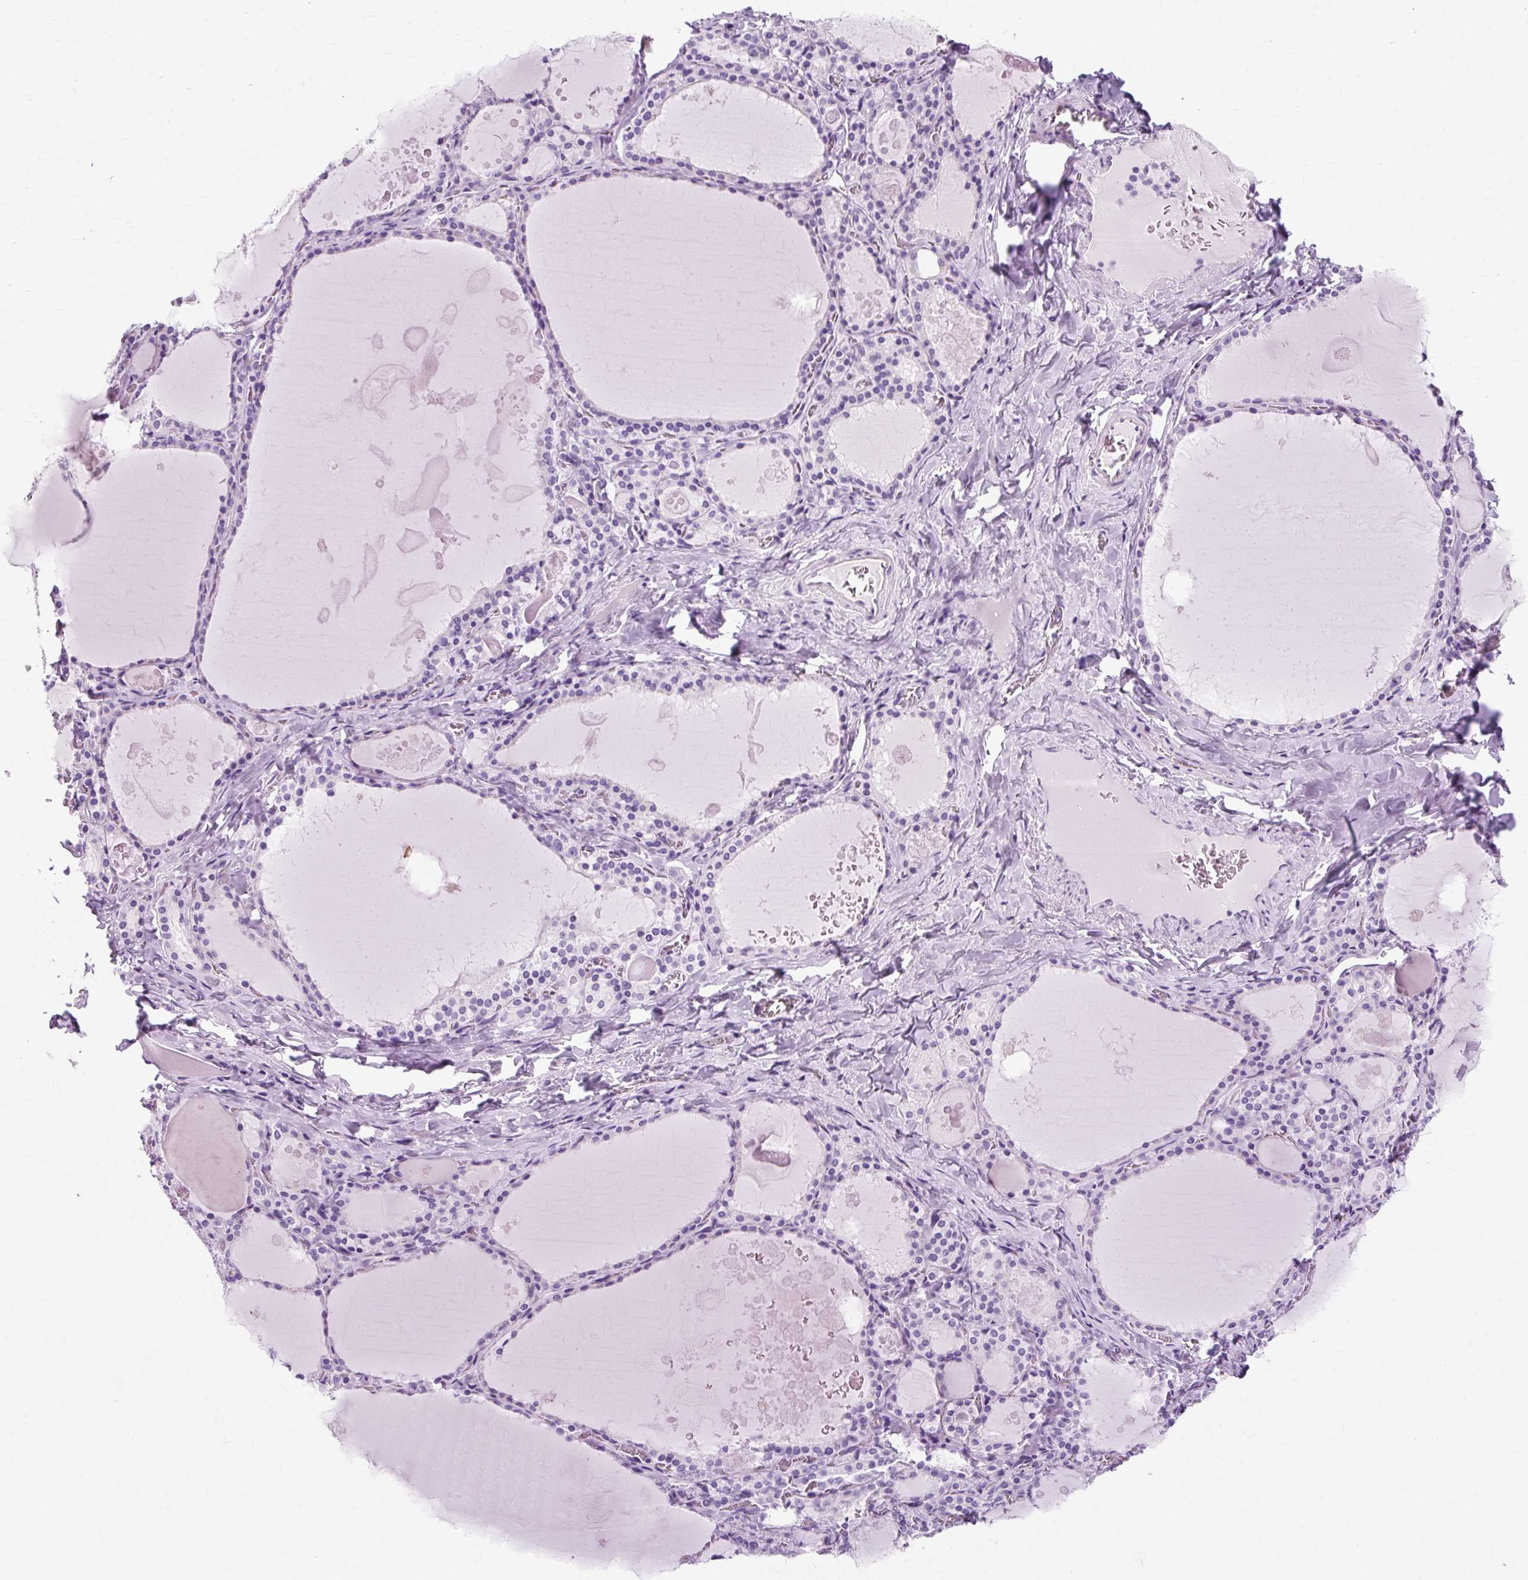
{"staining": {"intensity": "negative", "quantity": "none", "location": "none"}, "tissue": "thyroid gland", "cell_type": "Glandular cells", "image_type": "normal", "snomed": [{"axis": "morphology", "description": "Normal tissue, NOS"}, {"axis": "topography", "description": "Thyroid gland"}], "caption": "DAB immunohistochemical staining of normal human thyroid gland reveals no significant positivity in glandular cells. (DAB (3,3'-diaminobenzidine) immunohistochemistry visualized using brightfield microscopy, high magnification).", "gene": "TMEM89", "patient": {"sex": "male", "age": 56}}